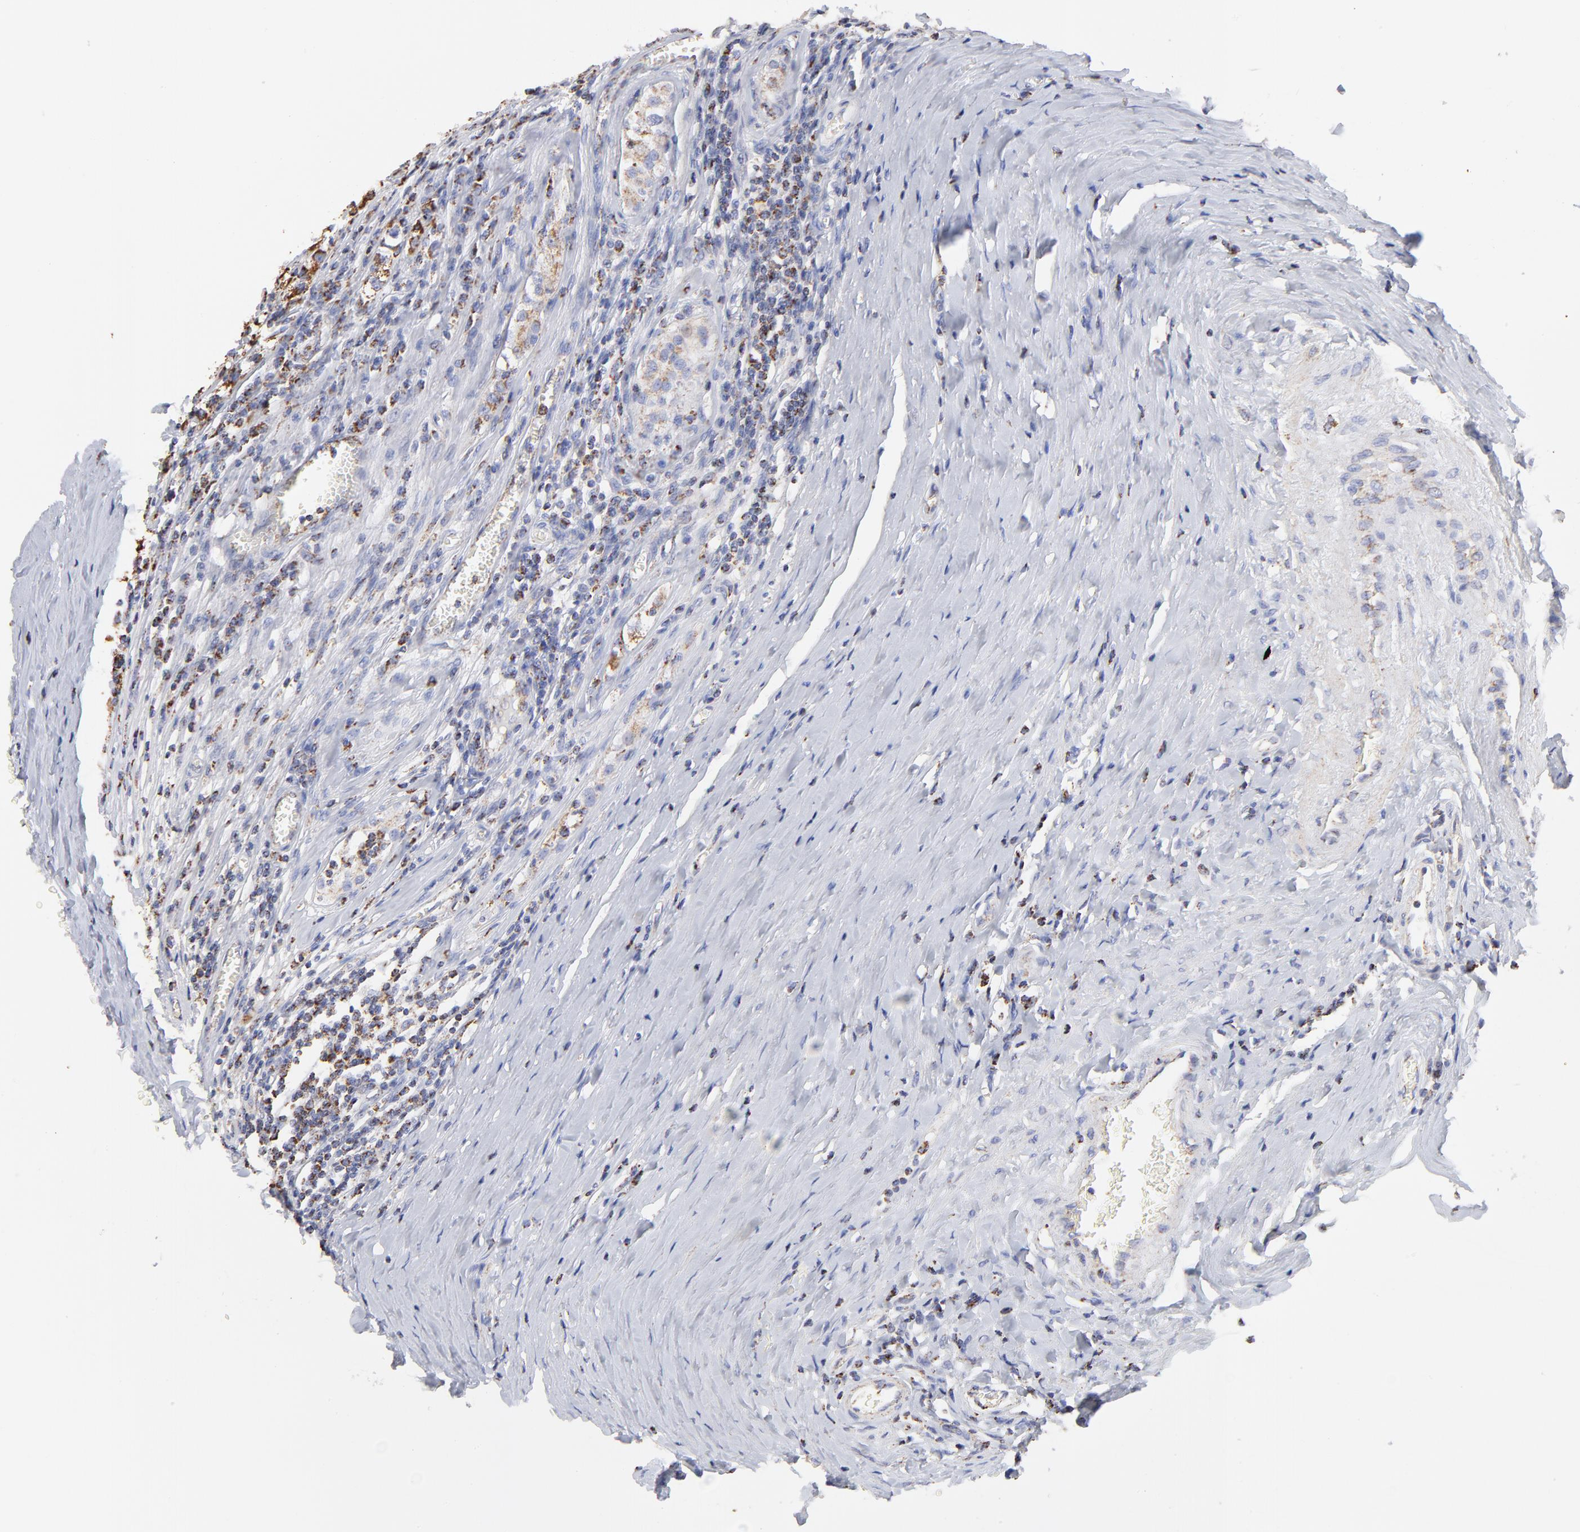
{"staining": {"intensity": "moderate", "quantity": ">75%", "location": "cytoplasmic/membranous"}, "tissue": "testis cancer", "cell_type": "Tumor cells", "image_type": "cancer", "snomed": [{"axis": "morphology", "description": "Seminoma, NOS"}, {"axis": "topography", "description": "Testis"}], "caption": "Human testis cancer stained for a protein (brown) exhibits moderate cytoplasmic/membranous positive expression in about >75% of tumor cells.", "gene": "COX4I1", "patient": {"sex": "male", "age": 24}}